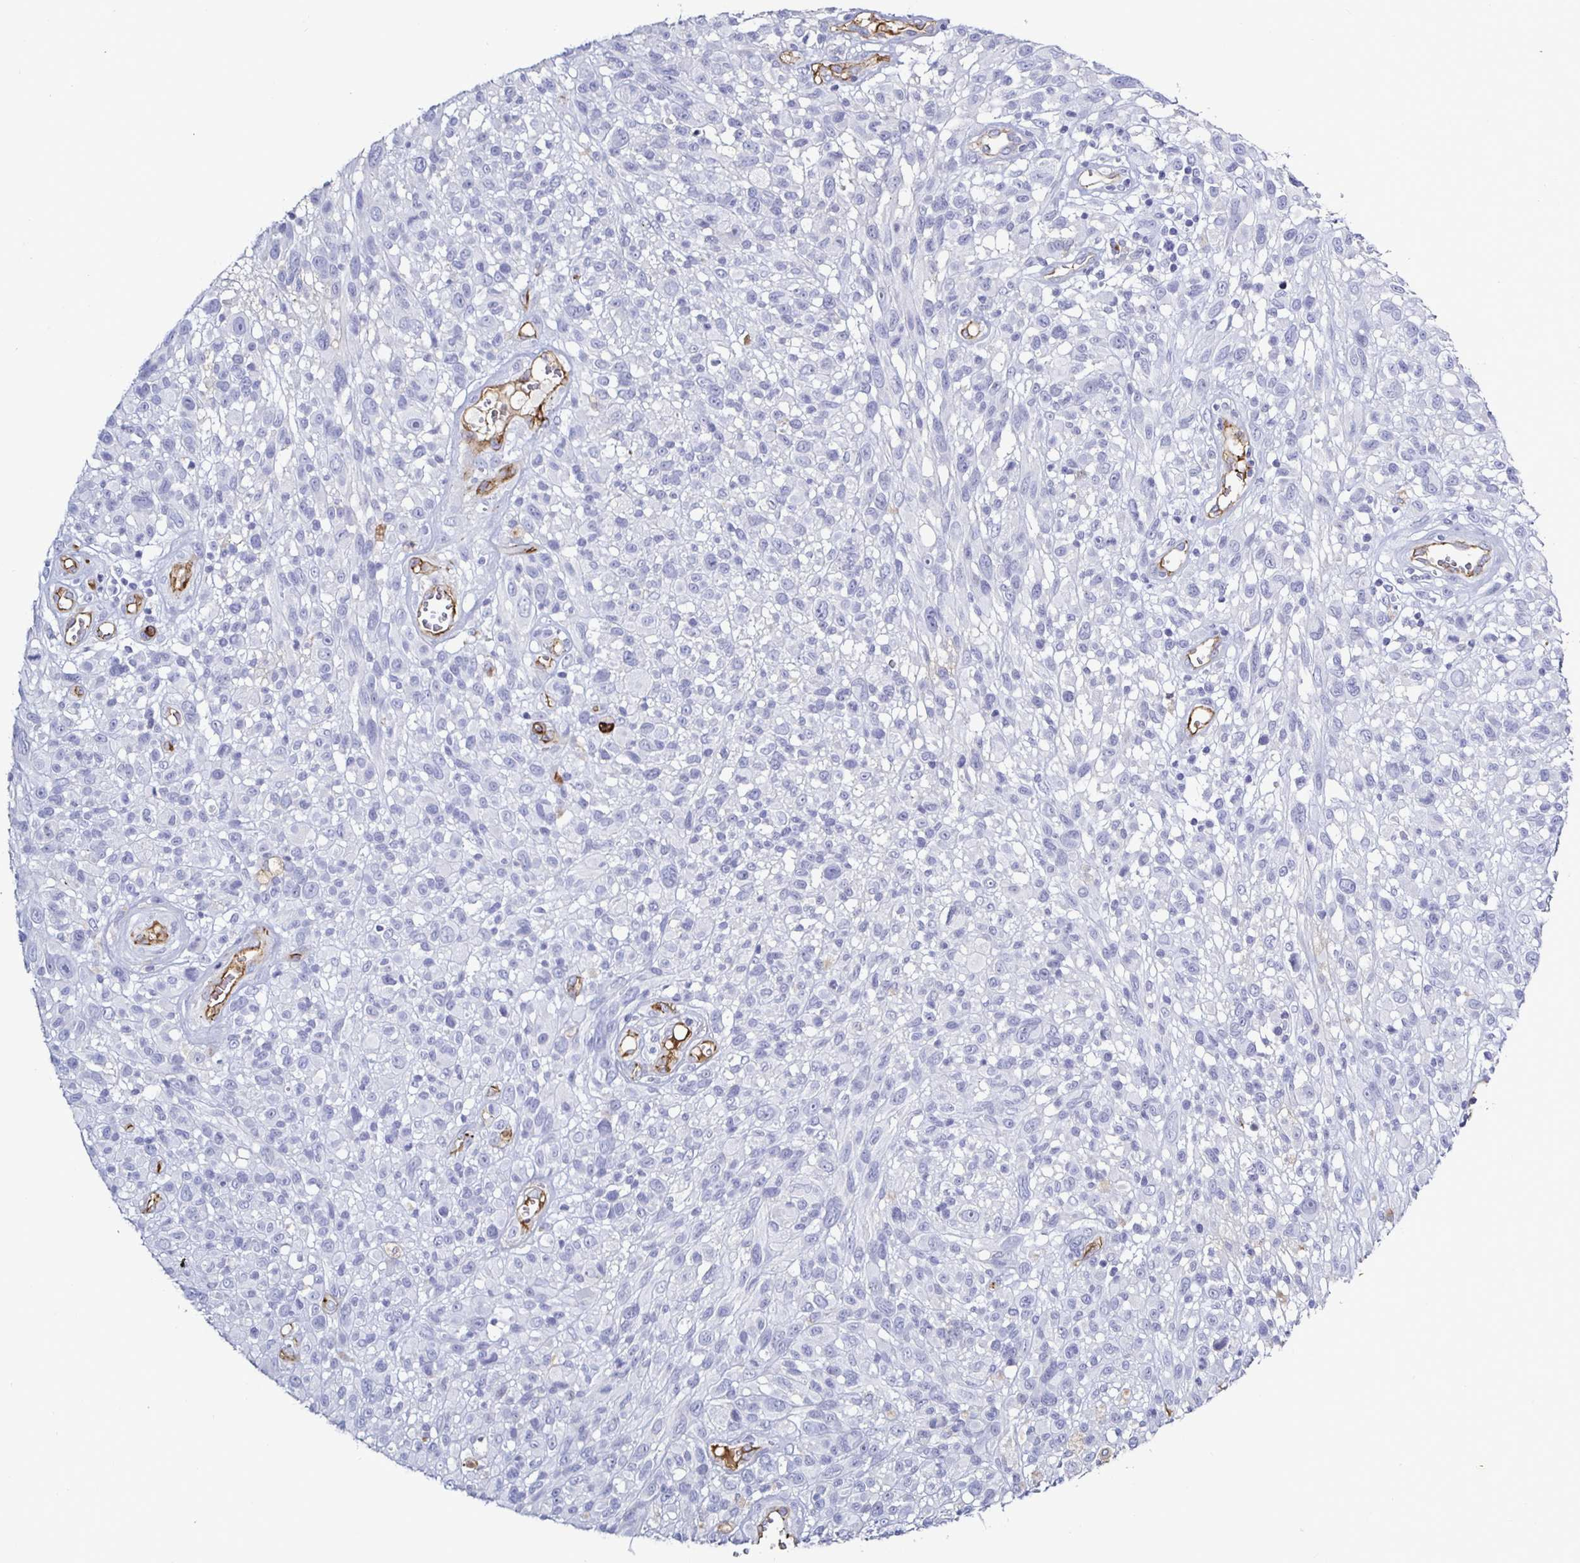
{"staining": {"intensity": "negative", "quantity": "none", "location": "none"}, "tissue": "melanoma", "cell_type": "Tumor cells", "image_type": "cancer", "snomed": [{"axis": "morphology", "description": "Malignant melanoma, NOS"}, {"axis": "topography", "description": "Skin"}], "caption": "Immunohistochemistry of human melanoma displays no expression in tumor cells.", "gene": "ACSBG2", "patient": {"sex": "male", "age": 68}}